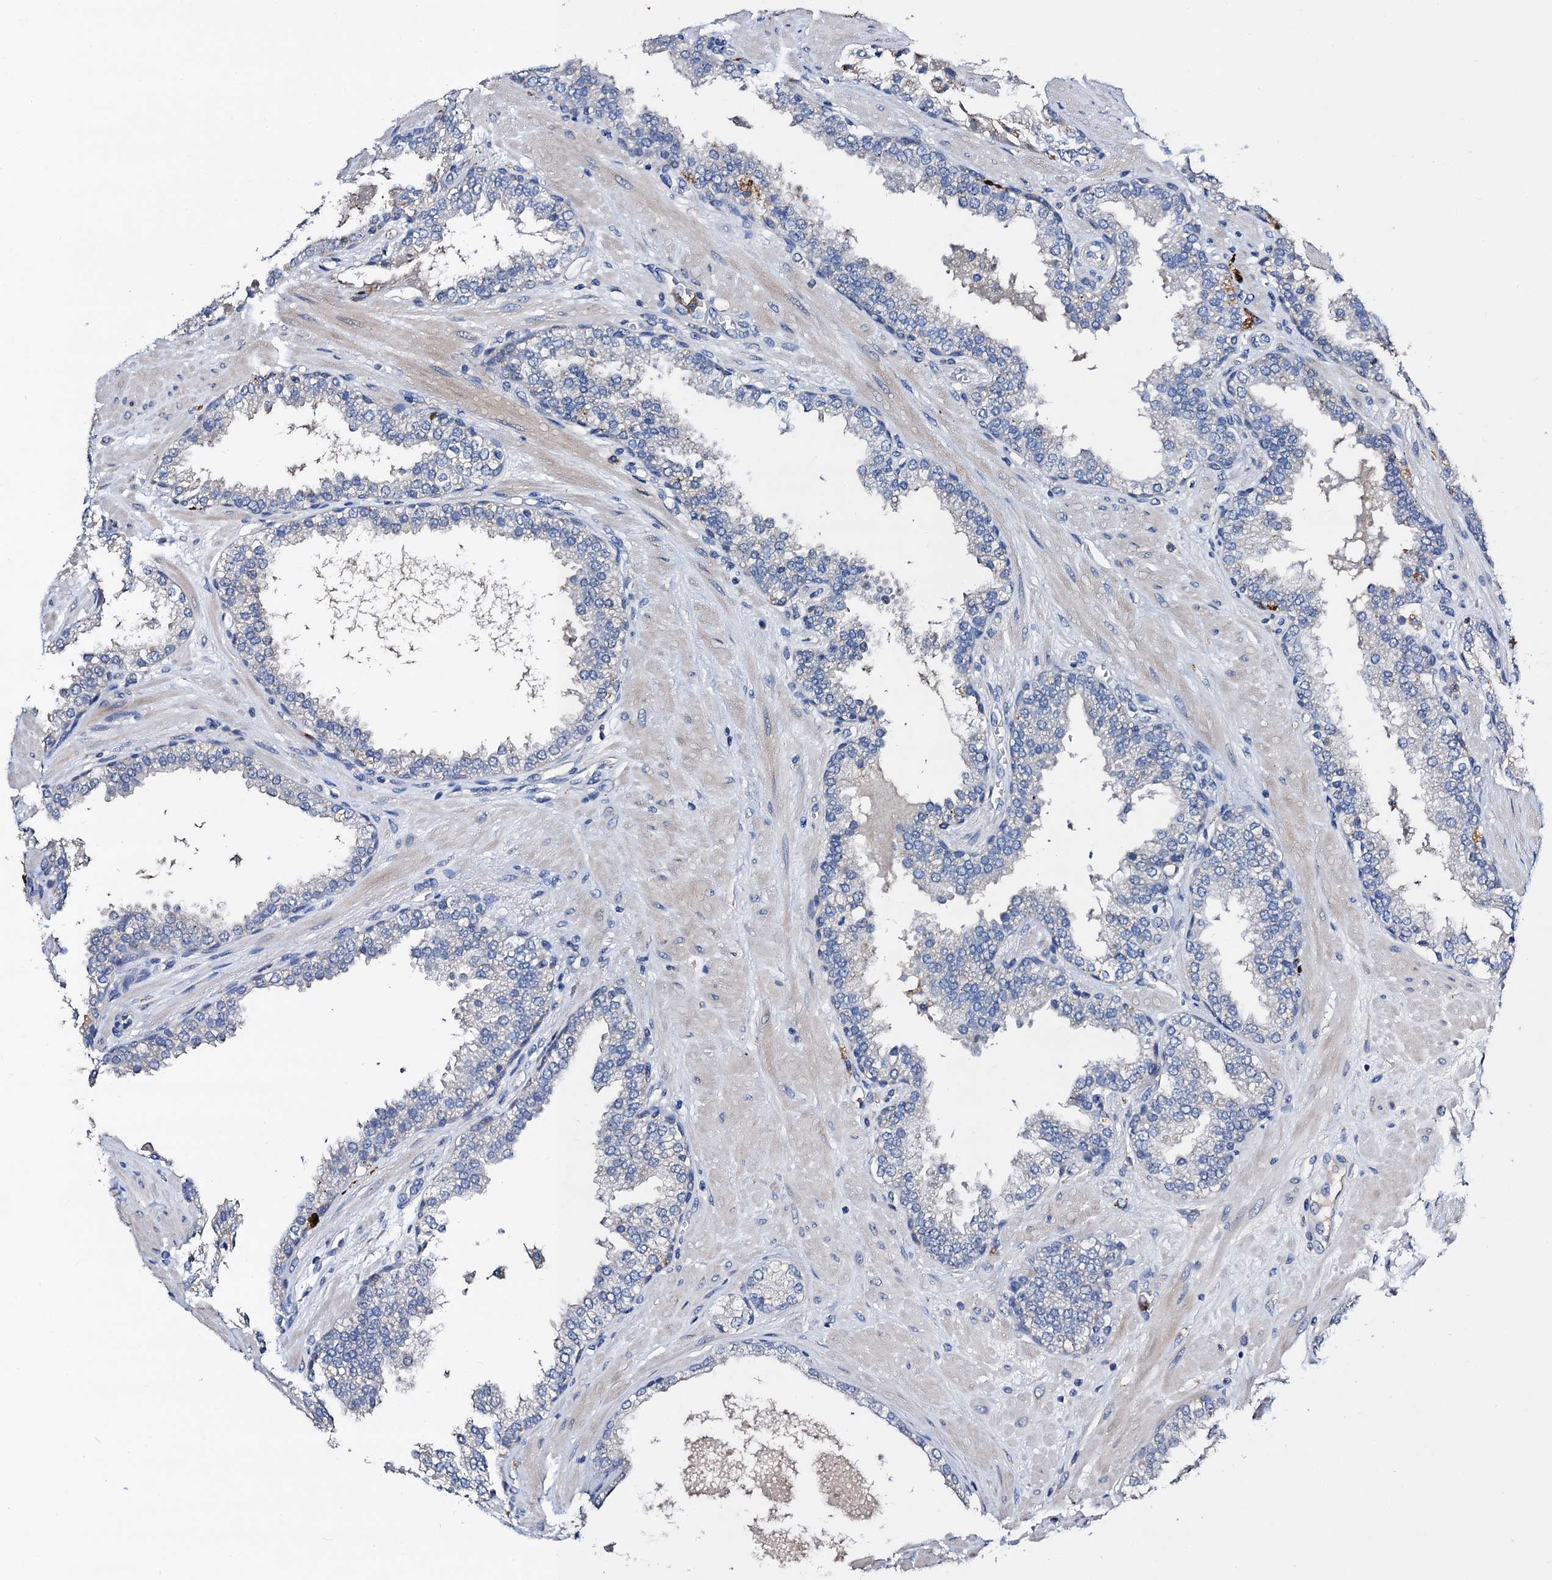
{"staining": {"intensity": "negative", "quantity": "none", "location": "none"}, "tissue": "prostate", "cell_type": "Glandular cells", "image_type": "normal", "snomed": [{"axis": "morphology", "description": "Normal tissue, NOS"}, {"axis": "topography", "description": "Prostate"}], "caption": "DAB immunohistochemical staining of unremarkable prostate exhibits no significant staining in glandular cells.", "gene": "FREM3", "patient": {"sex": "male", "age": 51}}